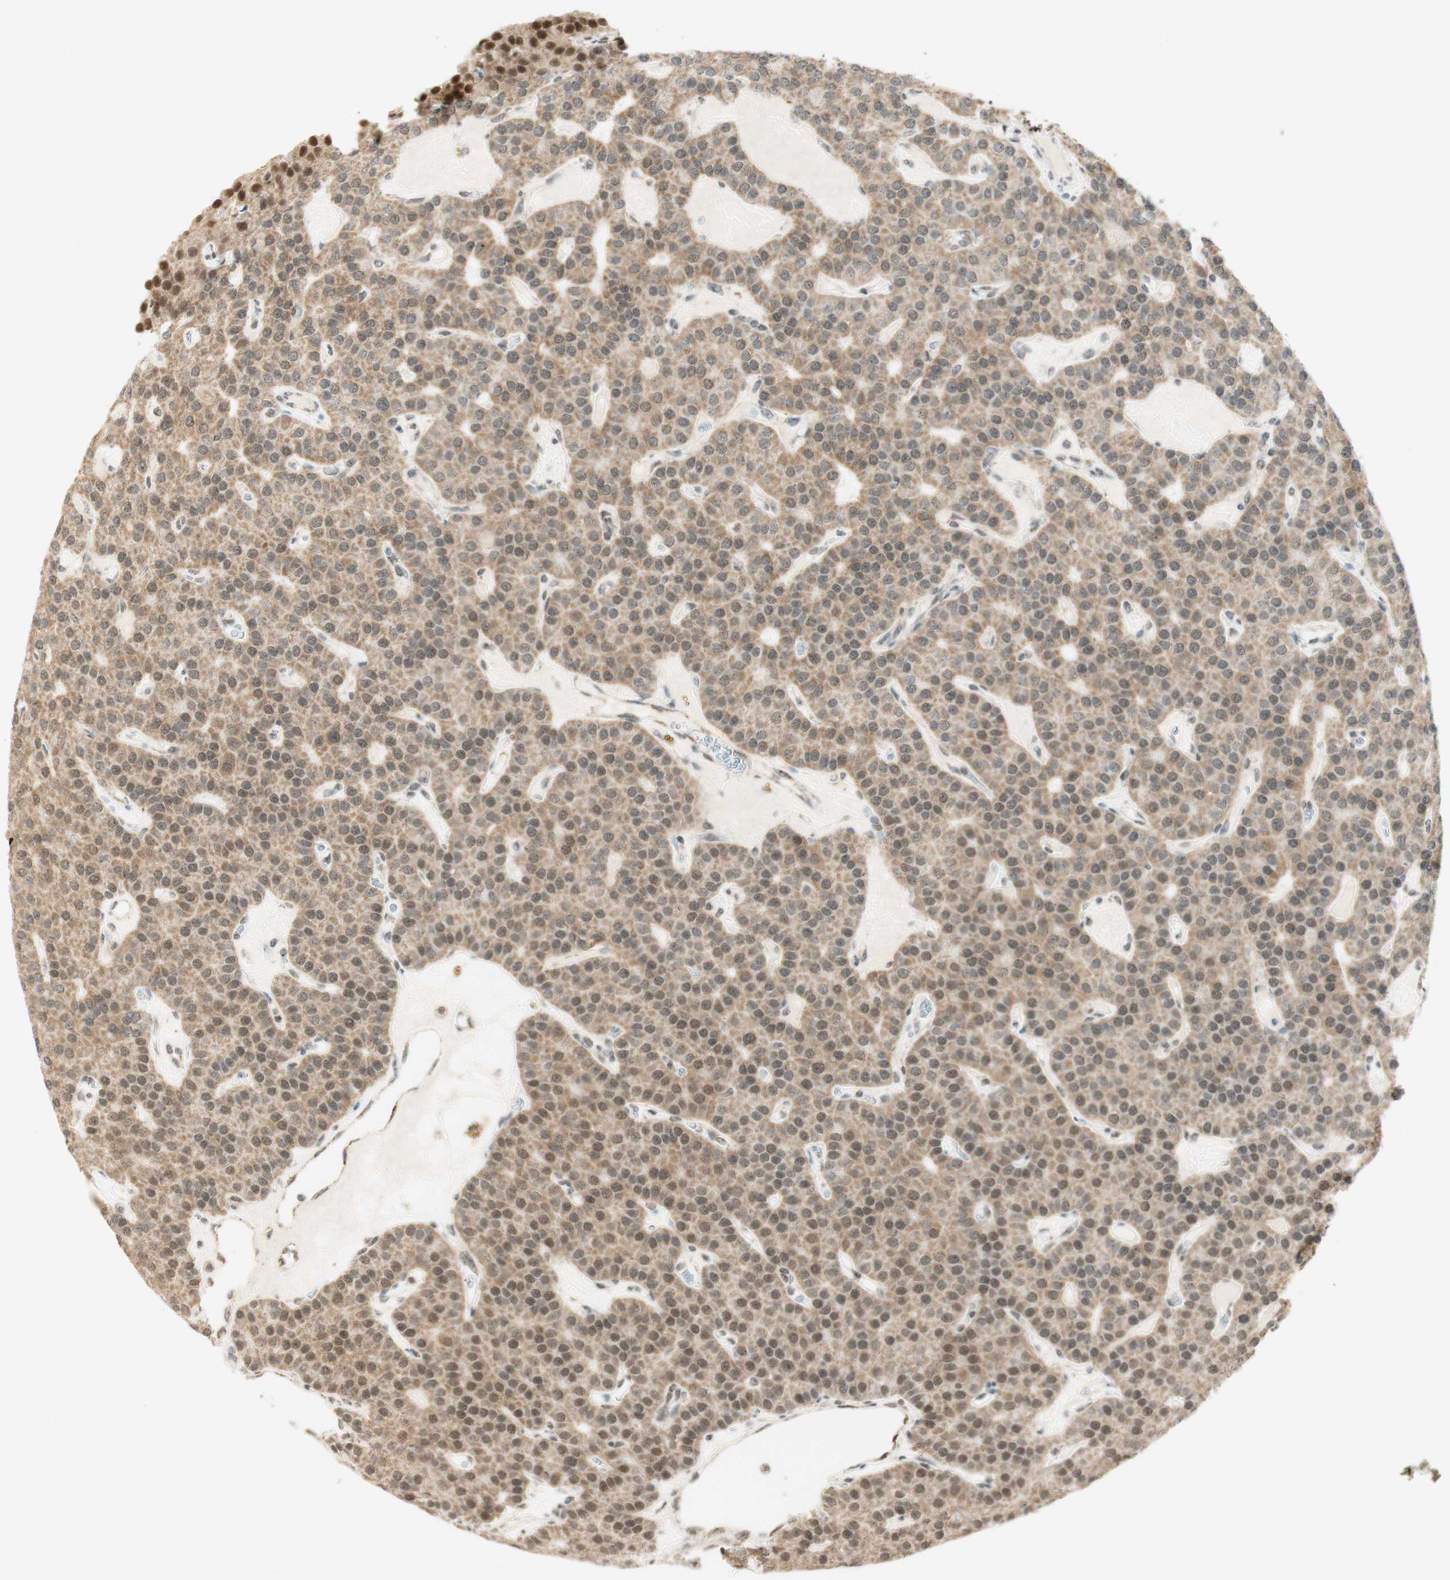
{"staining": {"intensity": "moderate", "quantity": ">75%", "location": "cytoplasmic/membranous,nuclear"}, "tissue": "parathyroid gland", "cell_type": "Glandular cells", "image_type": "normal", "snomed": [{"axis": "morphology", "description": "Normal tissue, NOS"}, {"axis": "morphology", "description": "Adenoma, NOS"}, {"axis": "topography", "description": "Parathyroid gland"}], "caption": "Moderate cytoplasmic/membranous,nuclear protein staining is identified in about >75% of glandular cells in parathyroid gland. The staining was performed using DAB (3,3'-diaminobenzidine), with brown indicating positive protein expression. Nuclei are stained blue with hematoxylin.", "gene": "ZNF782", "patient": {"sex": "female", "age": 86}}